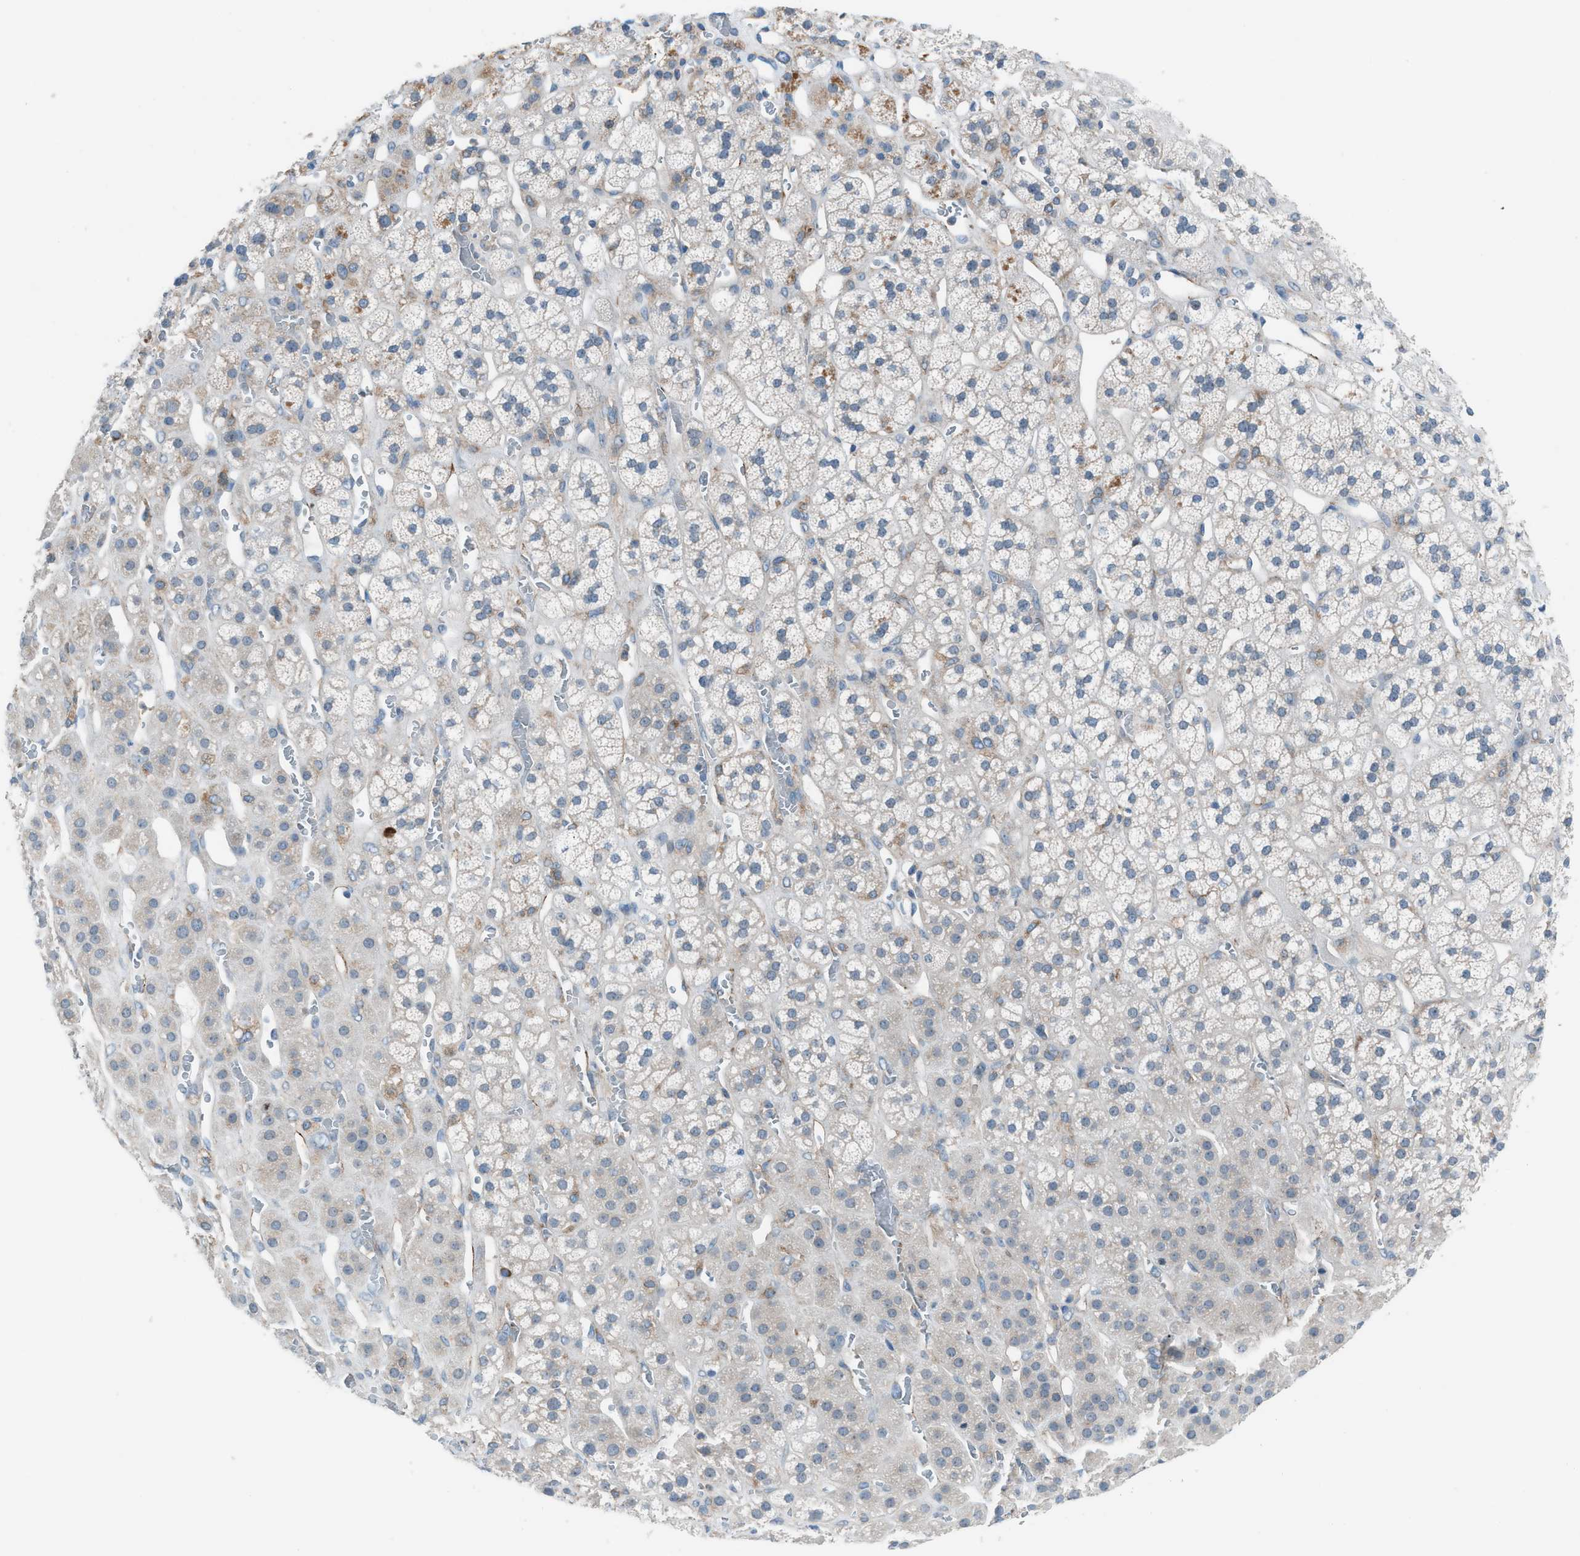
{"staining": {"intensity": "negative", "quantity": "none", "location": "none"}, "tissue": "adrenal gland", "cell_type": "Glandular cells", "image_type": "normal", "snomed": [{"axis": "morphology", "description": "Normal tissue, NOS"}, {"axis": "topography", "description": "Adrenal gland"}], "caption": "IHC histopathology image of benign human adrenal gland stained for a protein (brown), which demonstrates no expression in glandular cells.", "gene": "HEG1", "patient": {"sex": "male", "age": 56}}